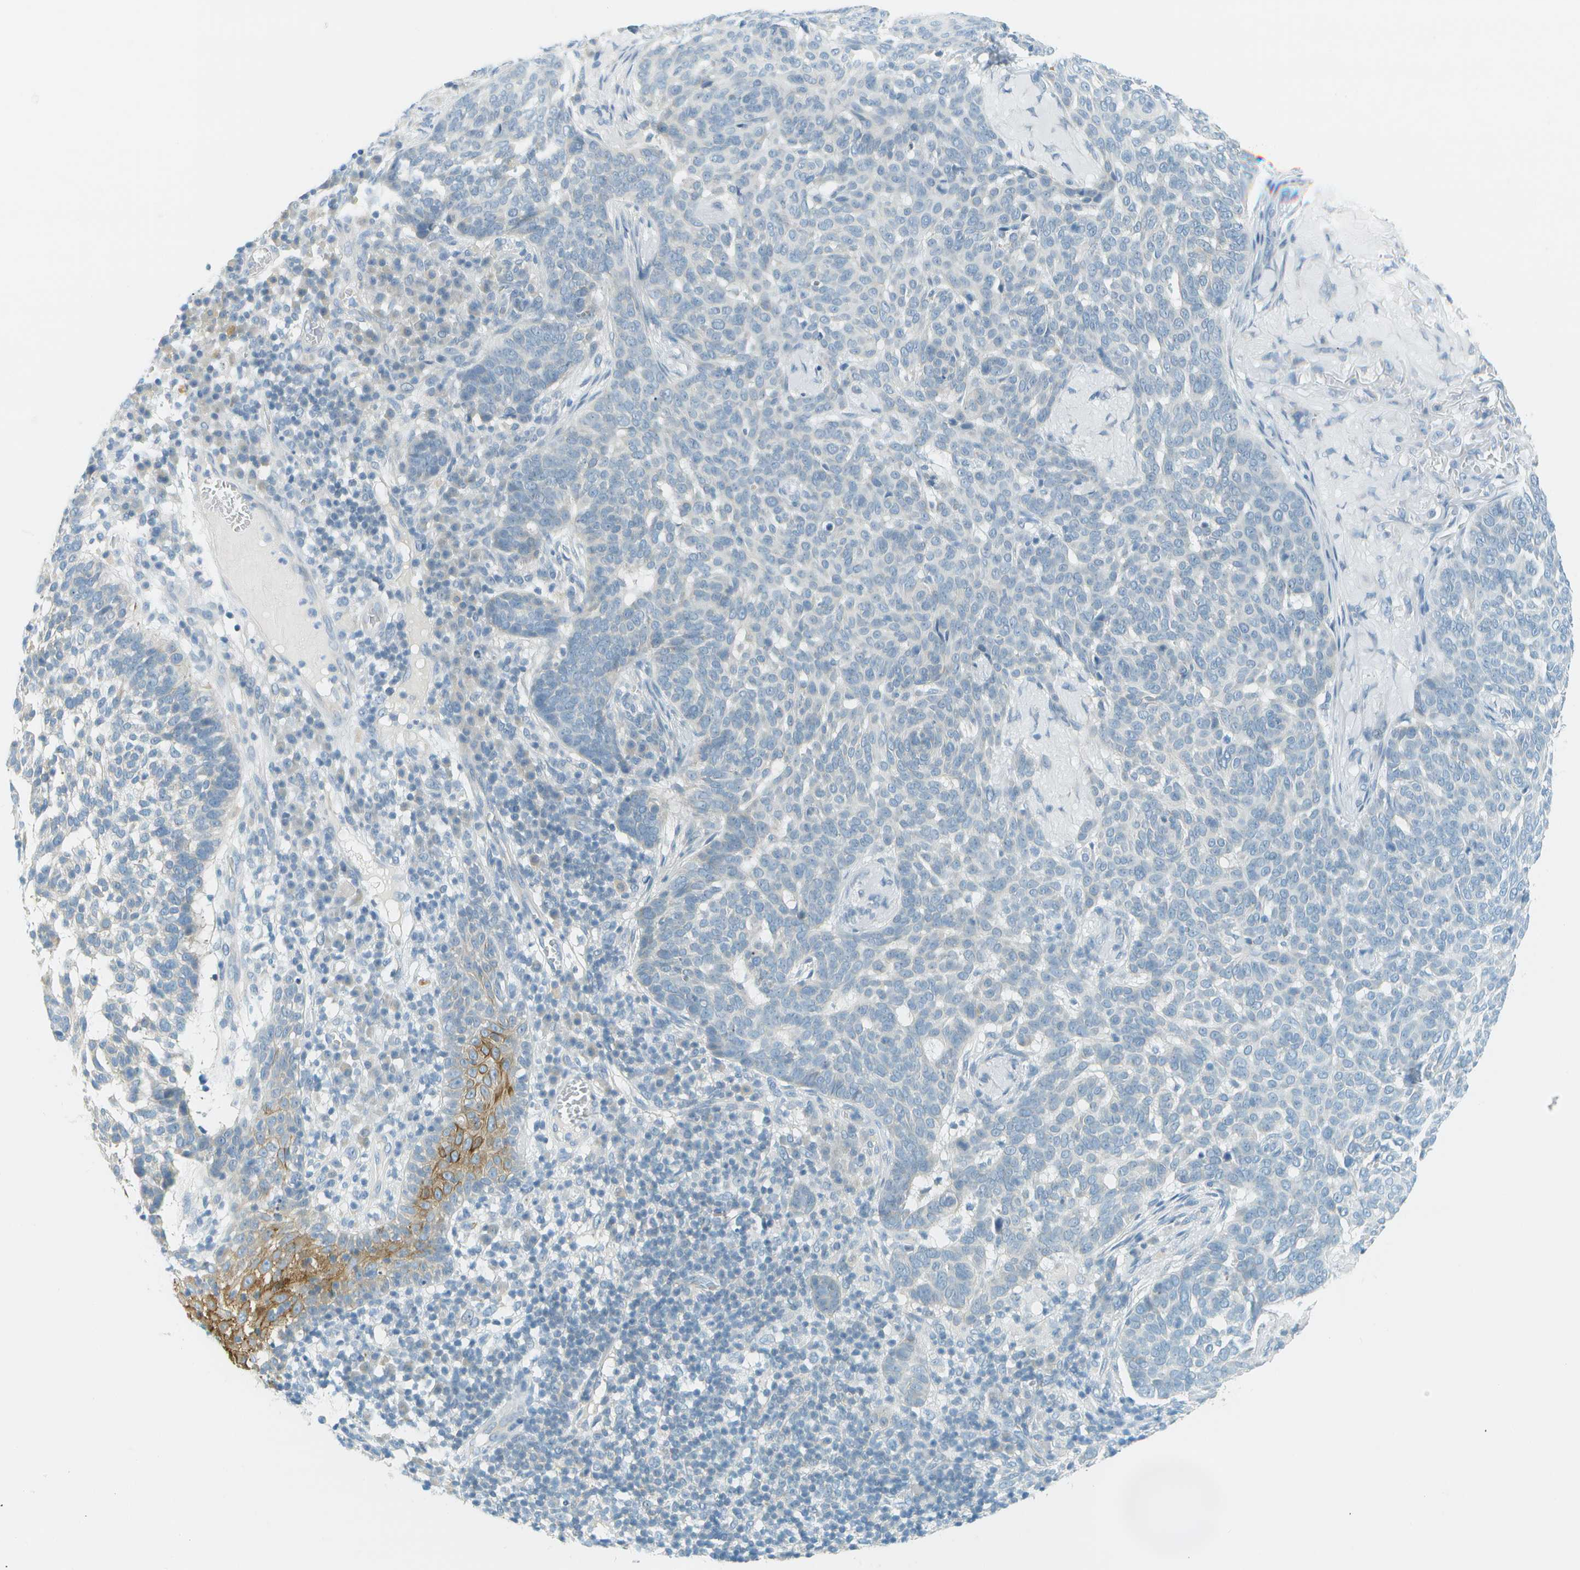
{"staining": {"intensity": "negative", "quantity": "none", "location": "none"}, "tissue": "skin cancer", "cell_type": "Tumor cells", "image_type": "cancer", "snomed": [{"axis": "morphology", "description": "Basal cell carcinoma"}, {"axis": "topography", "description": "Skin"}], "caption": "The photomicrograph exhibits no significant staining in tumor cells of skin cancer (basal cell carcinoma).", "gene": "SMYD5", "patient": {"sex": "male", "age": 85}}